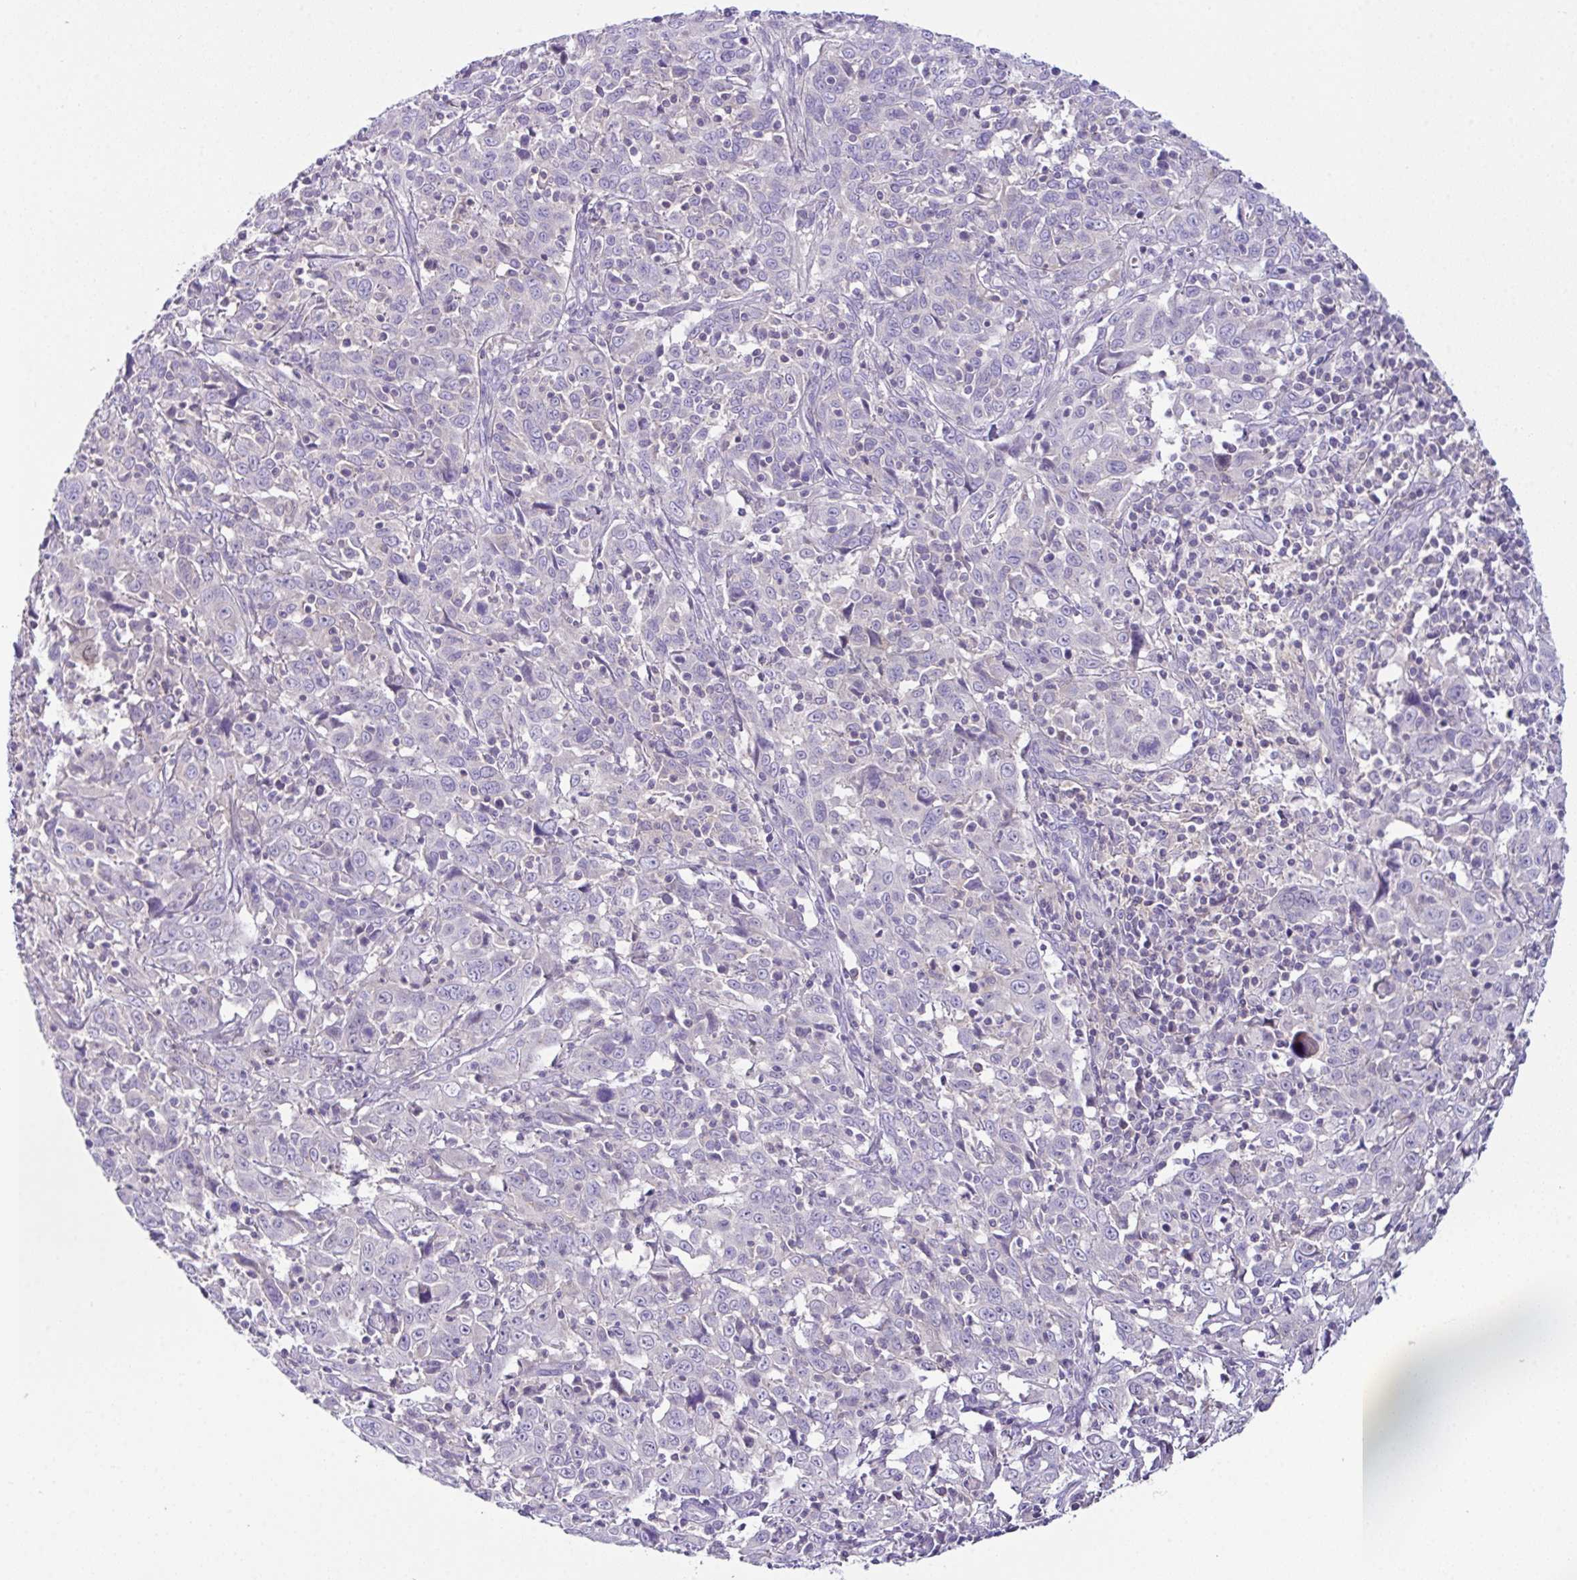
{"staining": {"intensity": "negative", "quantity": "none", "location": "none"}, "tissue": "cervical cancer", "cell_type": "Tumor cells", "image_type": "cancer", "snomed": [{"axis": "morphology", "description": "Squamous cell carcinoma, NOS"}, {"axis": "topography", "description": "Cervix"}], "caption": "There is no significant positivity in tumor cells of cervical cancer (squamous cell carcinoma).", "gene": "D2HGDH", "patient": {"sex": "female", "age": 46}}